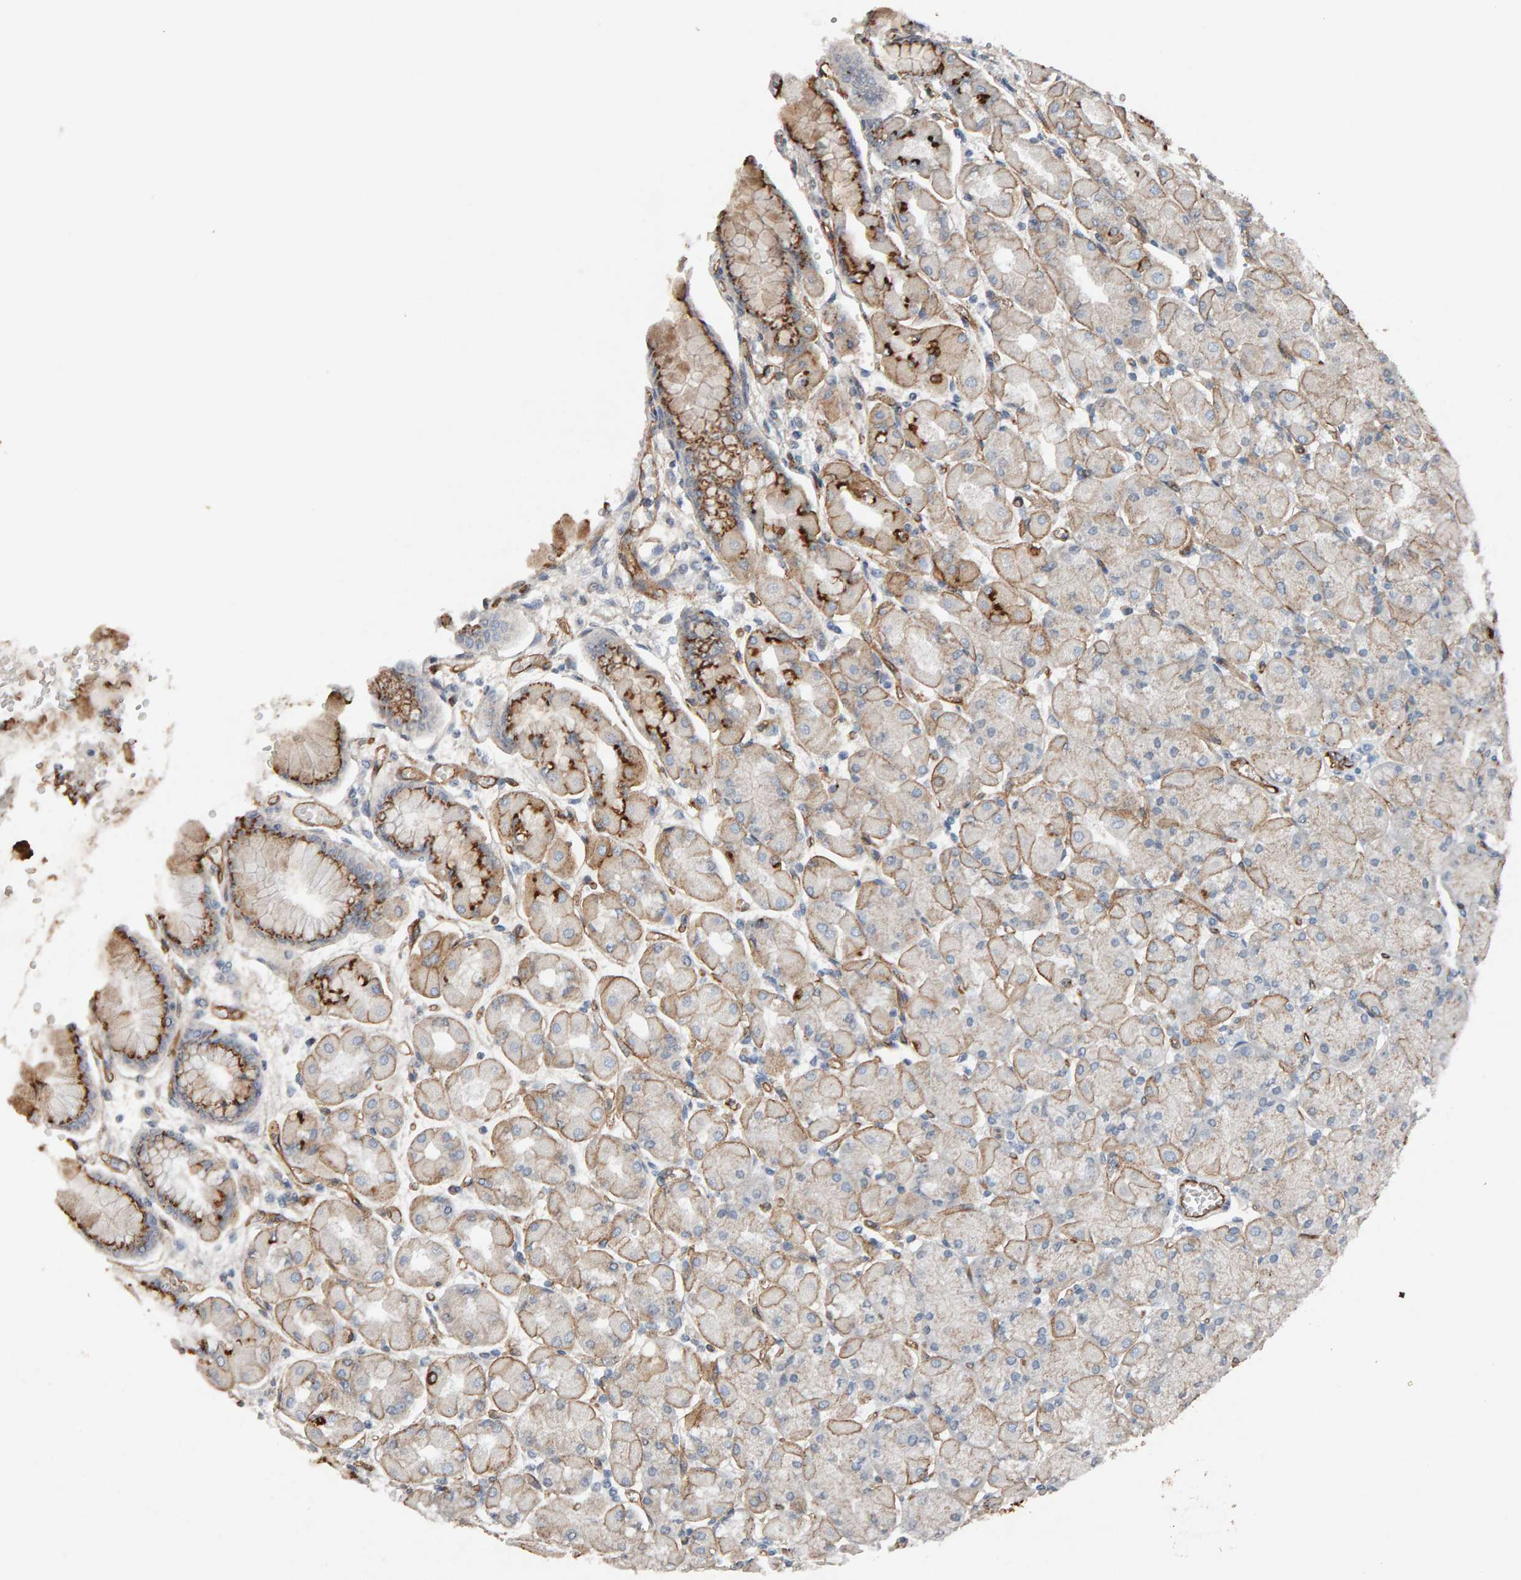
{"staining": {"intensity": "moderate", "quantity": ">75%", "location": "cytoplasmic/membranous"}, "tissue": "stomach", "cell_type": "Glandular cells", "image_type": "normal", "snomed": [{"axis": "morphology", "description": "Normal tissue, NOS"}, {"axis": "topography", "description": "Stomach, upper"}], "caption": "A high-resolution image shows IHC staining of normal stomach, which displays moderate cytoplasmic/membranous expression in approximately >75% of glandular cells. The protein is shown in brown color, while the nuclei are stained blue.", "gene": "PTPRM", "patient": {"sex": "female", "age": 56}}